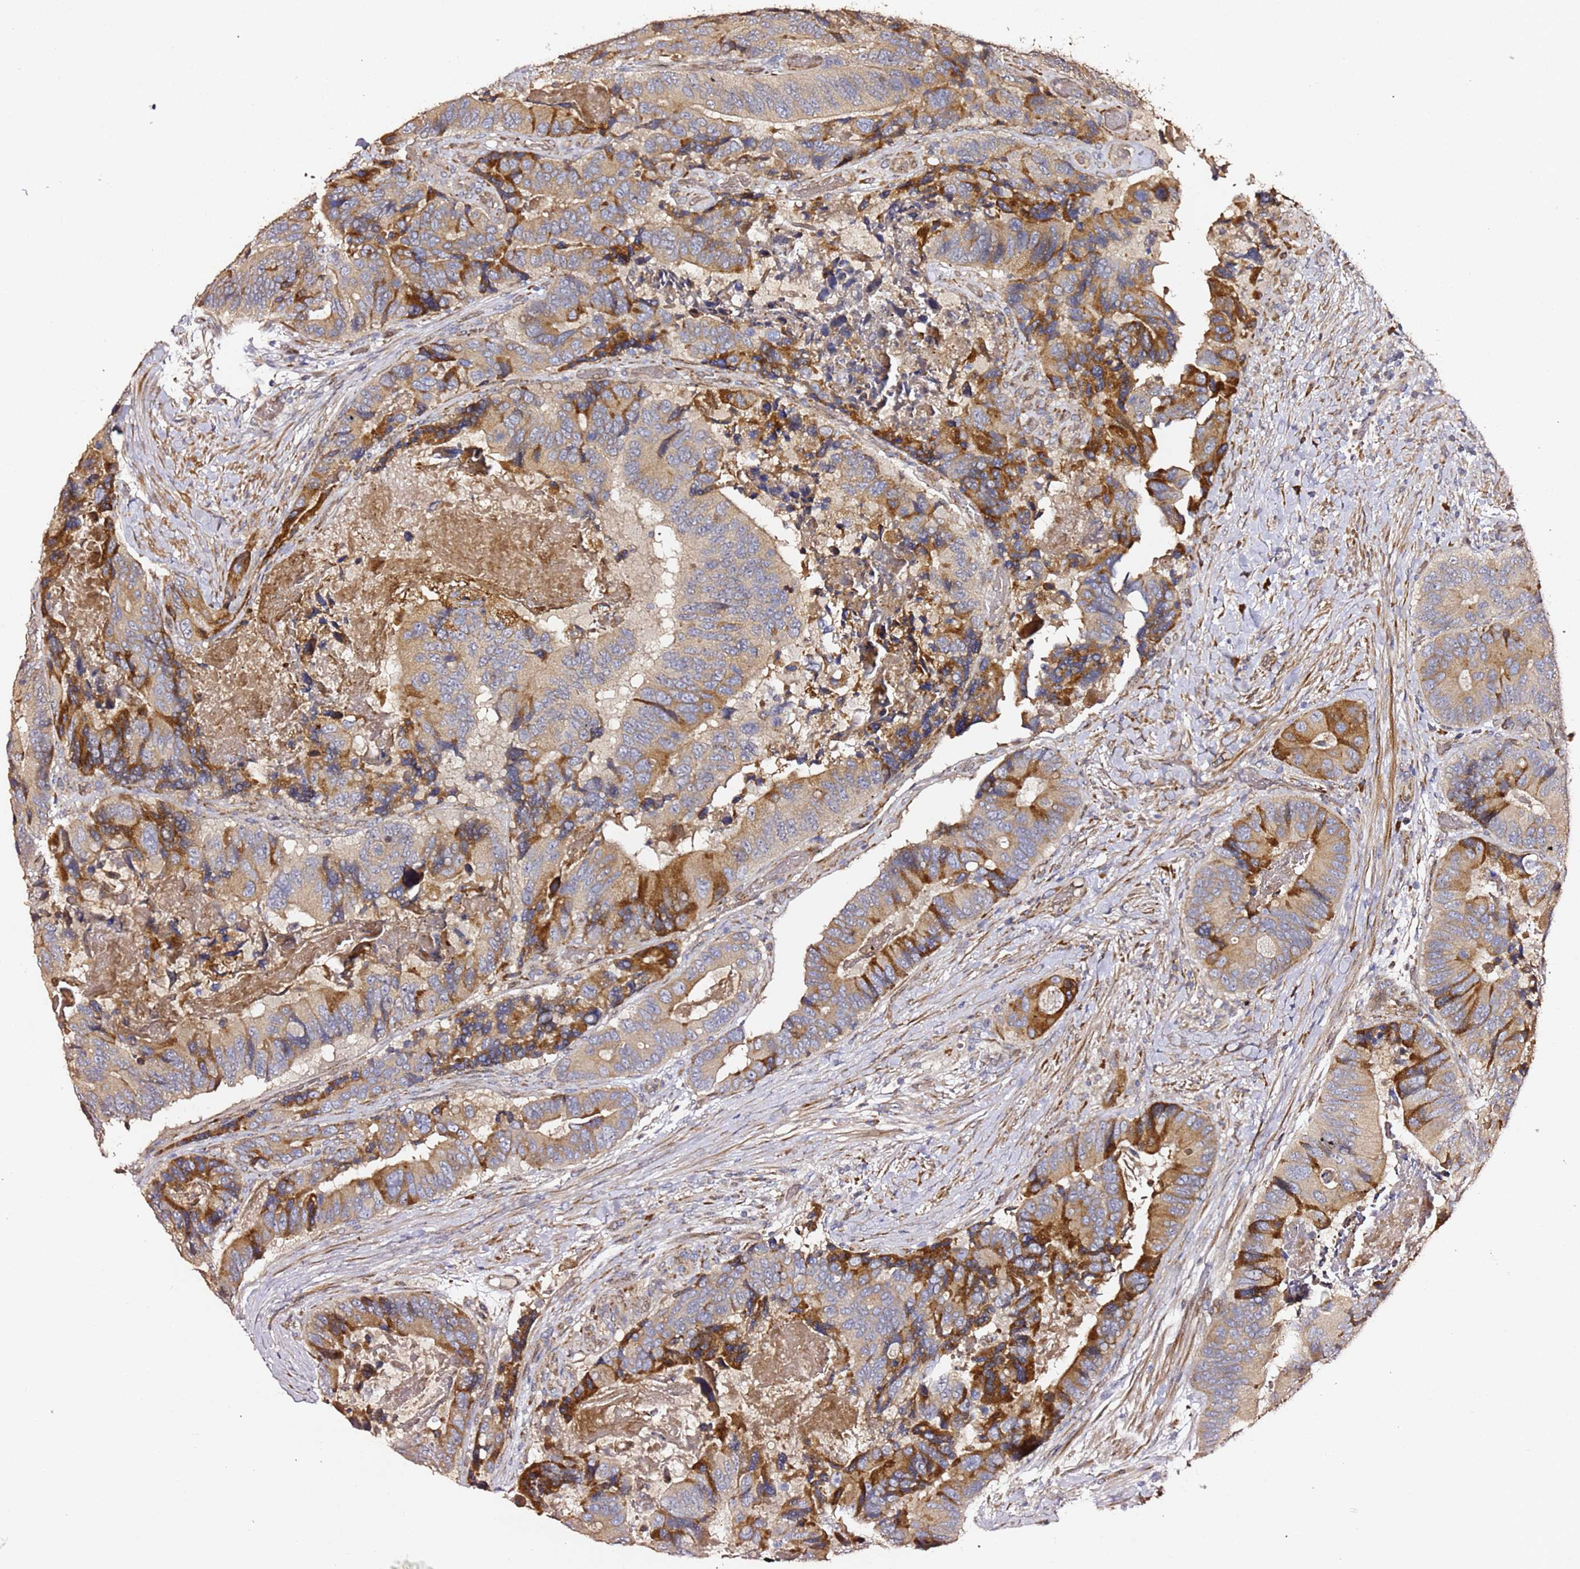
{"staining": {"intensity": "moderate", "quantity": "<25%", "location": "cytoplasmic/membranous"}, "tissue": "colorectal cancer", "cell_type": "Tumor cells", "image_type": "cancer", "snomed": [{"axis": "morphology", "description": "Adenocarcinoma, NOS"}, {"axis": "topography", "description": "Colon"}], "caption": "Colorectal cancer (adenocarcinoma) stained with a protein marker demonstrates moderate staining in tumor cells.", "gene": "HSD17B7", "patient": {"sex": "male", "age": 84}}